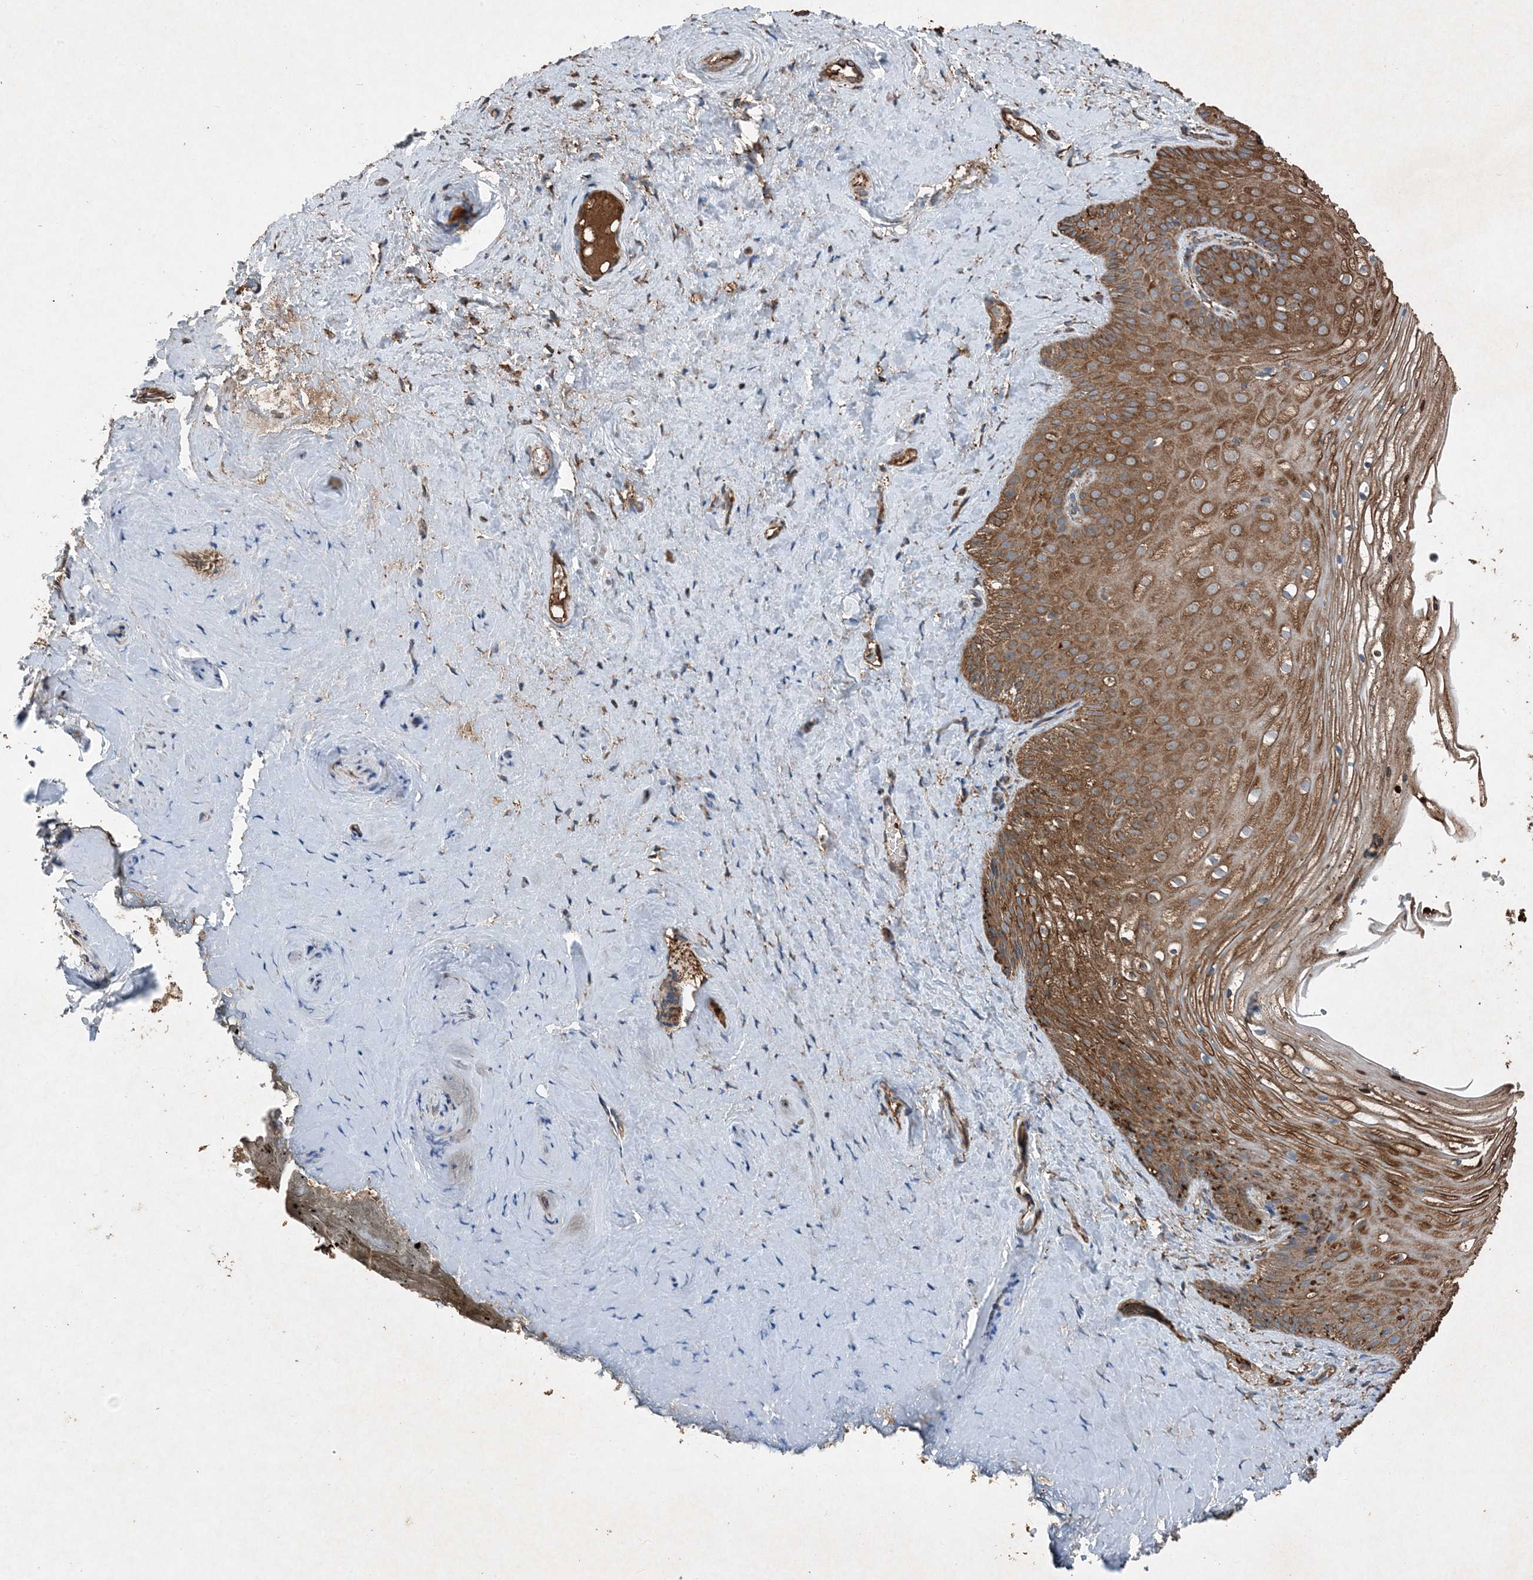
{"staining": {"intensity": "moderate", "quantity": ">75%", "location": "cytoplasmic/membranous"}, "tissue": "vagina", "cell_type": "Squamous epithelial cells", "image_type": "normal", "snomed": [{"axis": "morphology", "description": "Normal tissue, NOS"}, {"axis": "topography", "description": "Vagina"}, {"axis": "topography", "description": "Cervix"}], "caption": "A medium amount of moderate cytoplasmic/membranous staining is seen in approximately >75% of squamous epithelial cells in unremarkable vagina. (brown staining indicates protein expression, while blue staining denotes nuclei).", "gene": "PDIA6", "patient": {"sex": "female", "age": 40}}